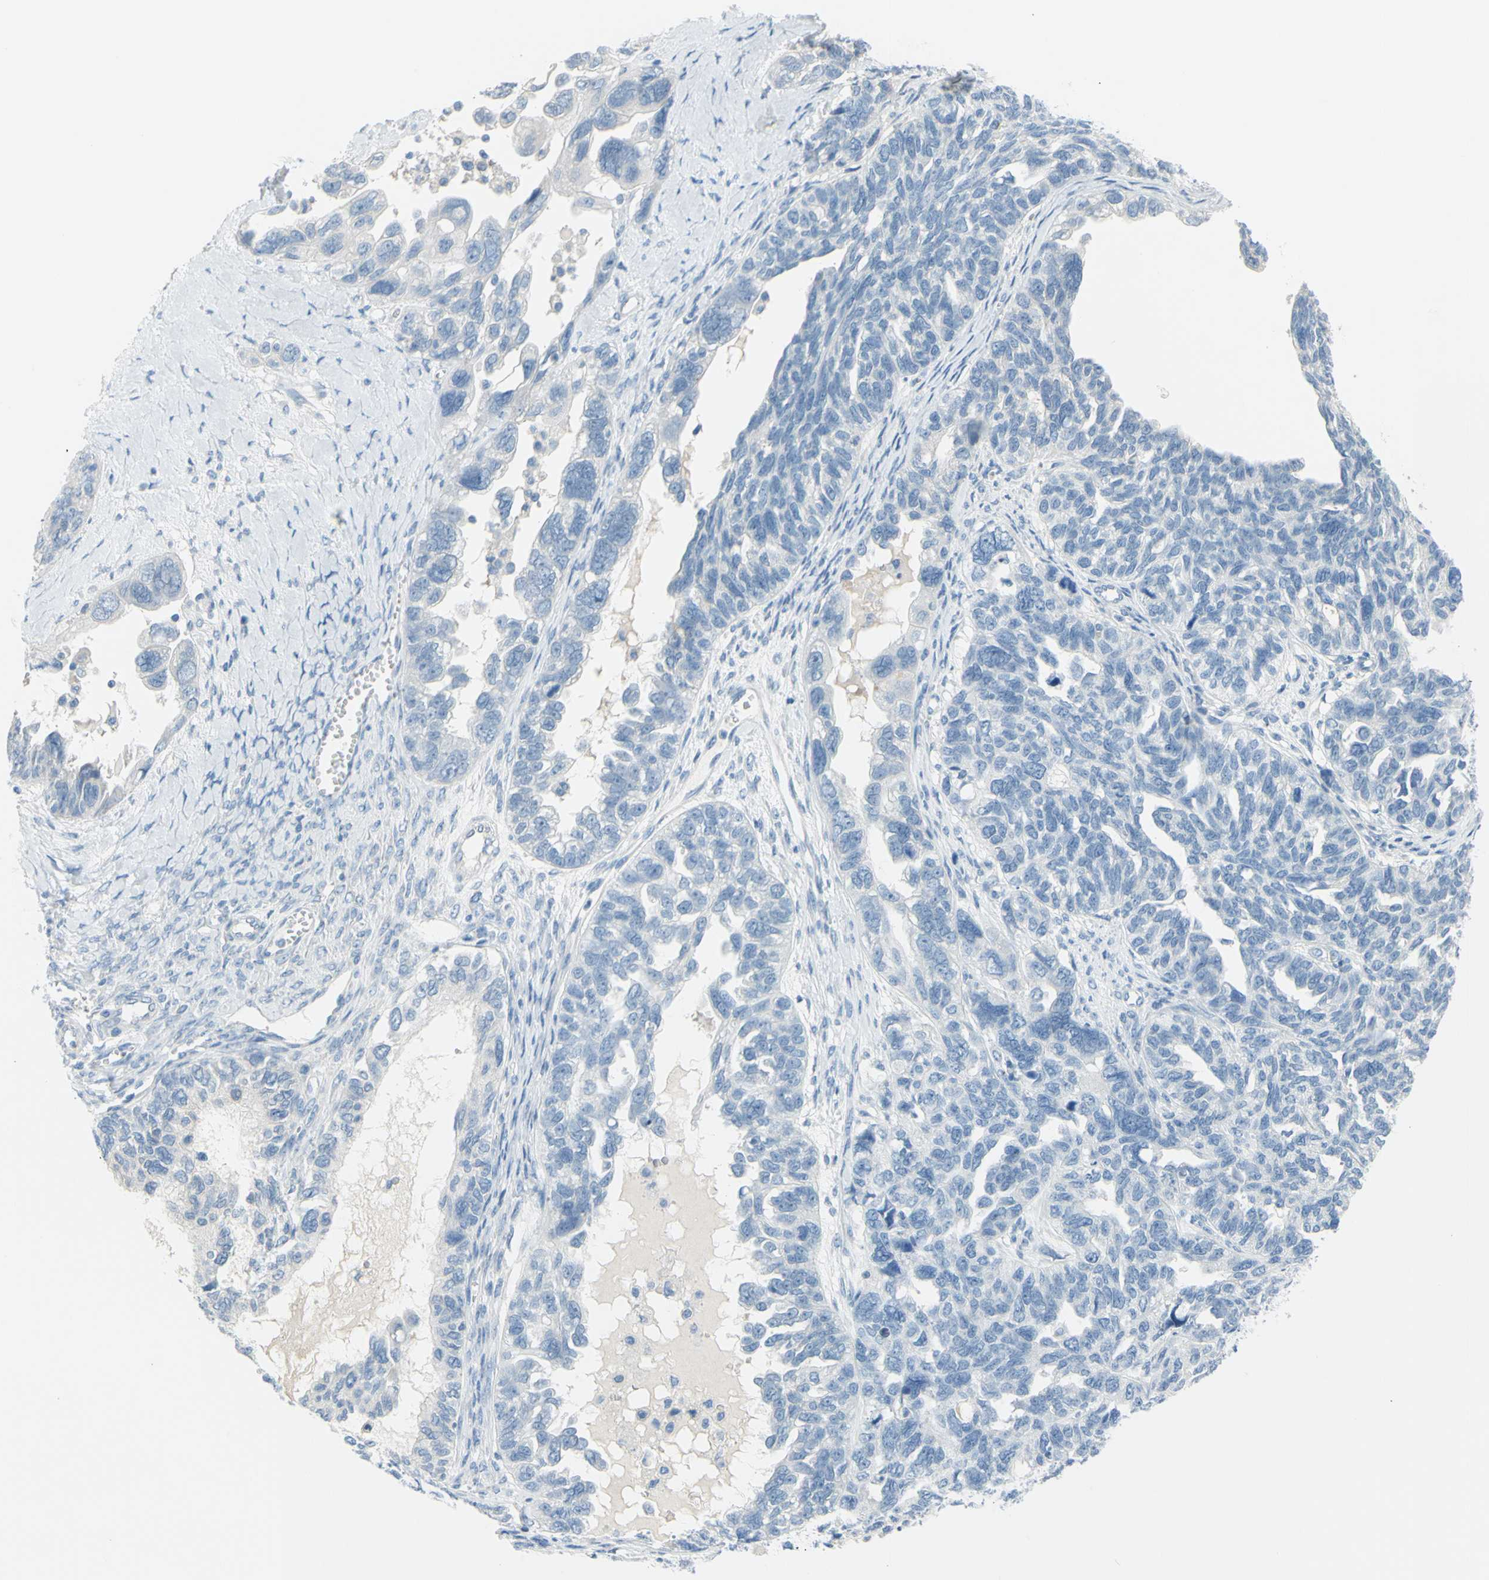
{"staining": {"intensity": "negative", "quantity": "none", "location": "none"}, "tissue": "ovarian cancer", "cell_type": "Tumor cells", "image_type": "cancer", "snomed": [{"axis": "morphology", "description": "Cystadenocarcinoma, serous, NOS"}, {"axis": "topography", "description": "Ovary"}], "caption": "Immunohistochemical staining of human ovarian serous cystadenocarcinoma exhibits no significant positivity in tumor cells.", "gene": "DCT", "patient": {"sex": "female", "age": 79}}